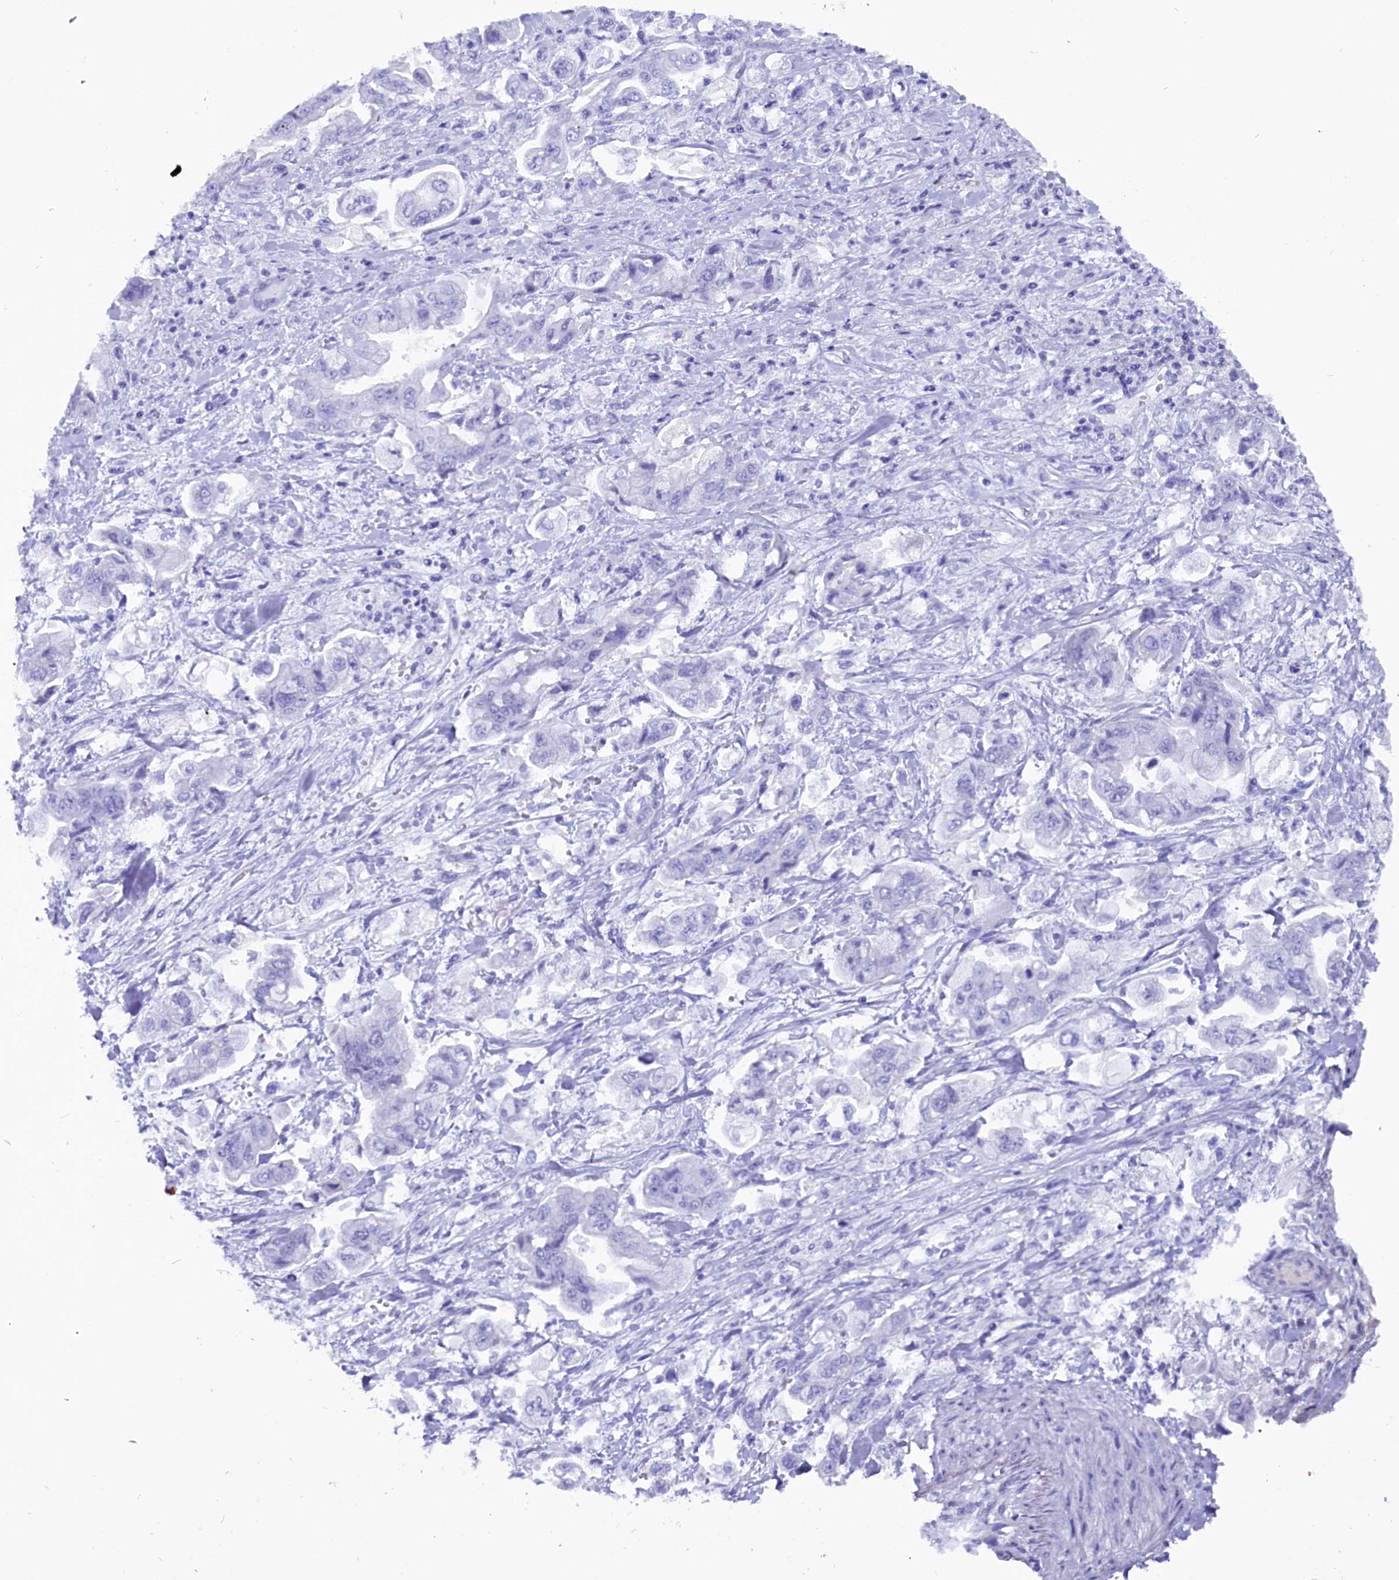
{"staining": {"intensity": "negative", "quantity": "none", "location": "none"}, "tissue": "stomach cancer", "cell_type": "Tumor cells", "image_type": "cancer", "snomed": [{"axis": "morphology", "description": "Adenocarcinoma, NOS"}, {"axis": "topography", "description": "Stomach"}], "caption": "Immunohistochemistry (IHC) of human stomach cancer exhibits no positivity in tumor cells.", "gene": "ANKRD29", "patient": {"sex": "male", "age": 62}}